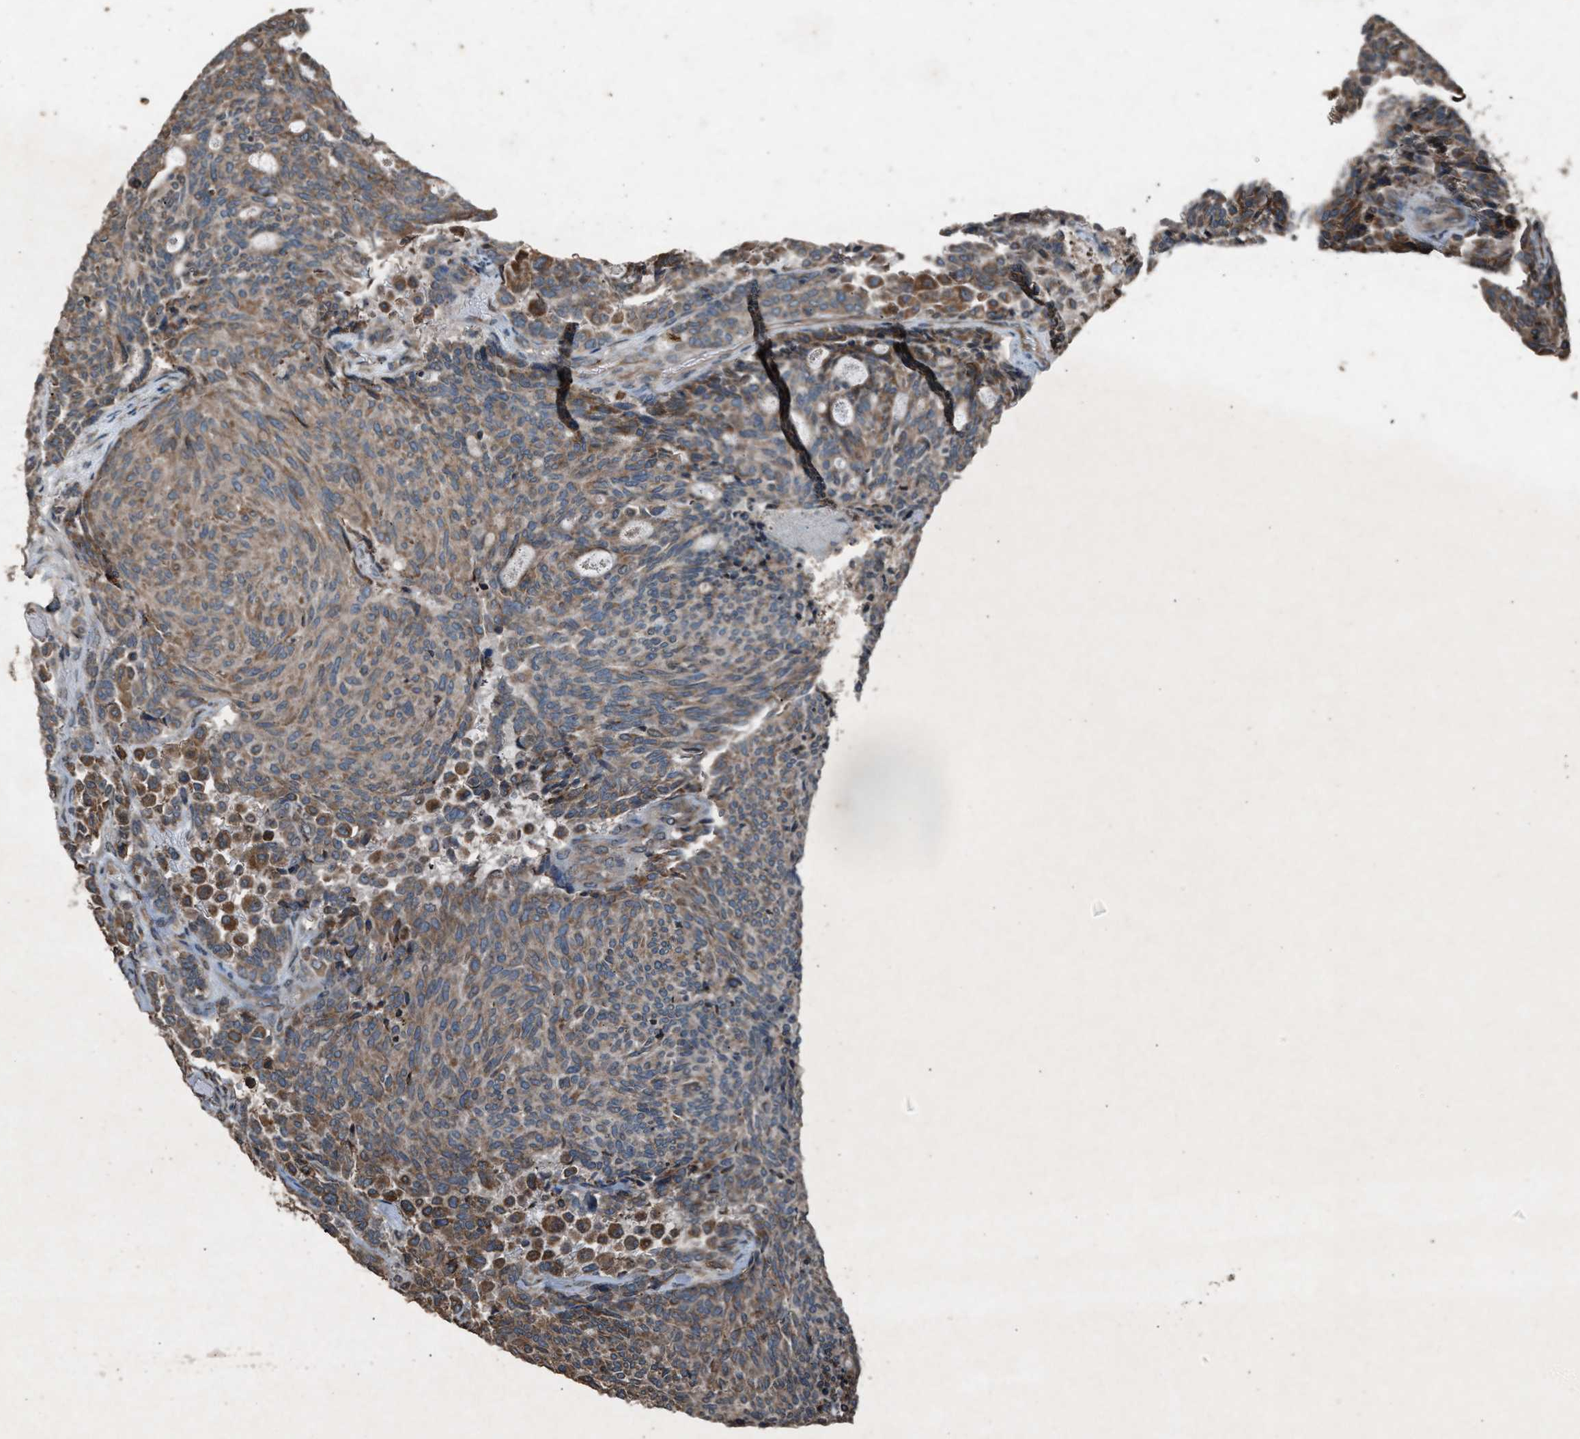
{"staining": {"intensity": "weak", "quantity": ">75%", "location": "cytoplasmic/membranous"}, "tissue": "carcinoid", "cell_type": "Tumor cells", "image_type": "cancer", "snomed": [{"axis": "morphology", "description": "Carcinoid, malignant, NOS"}, {"axis": "topography", "description": "Pancreas"}], "caption": "A high-resolution photomicrograph shows IHC staining of malignant carcinoid, which displays weak cytoplasmic/membranous staining in about >75% of tumor cells.", "gene": "CALR", "patient": {"sex": "female", "age": 54}}